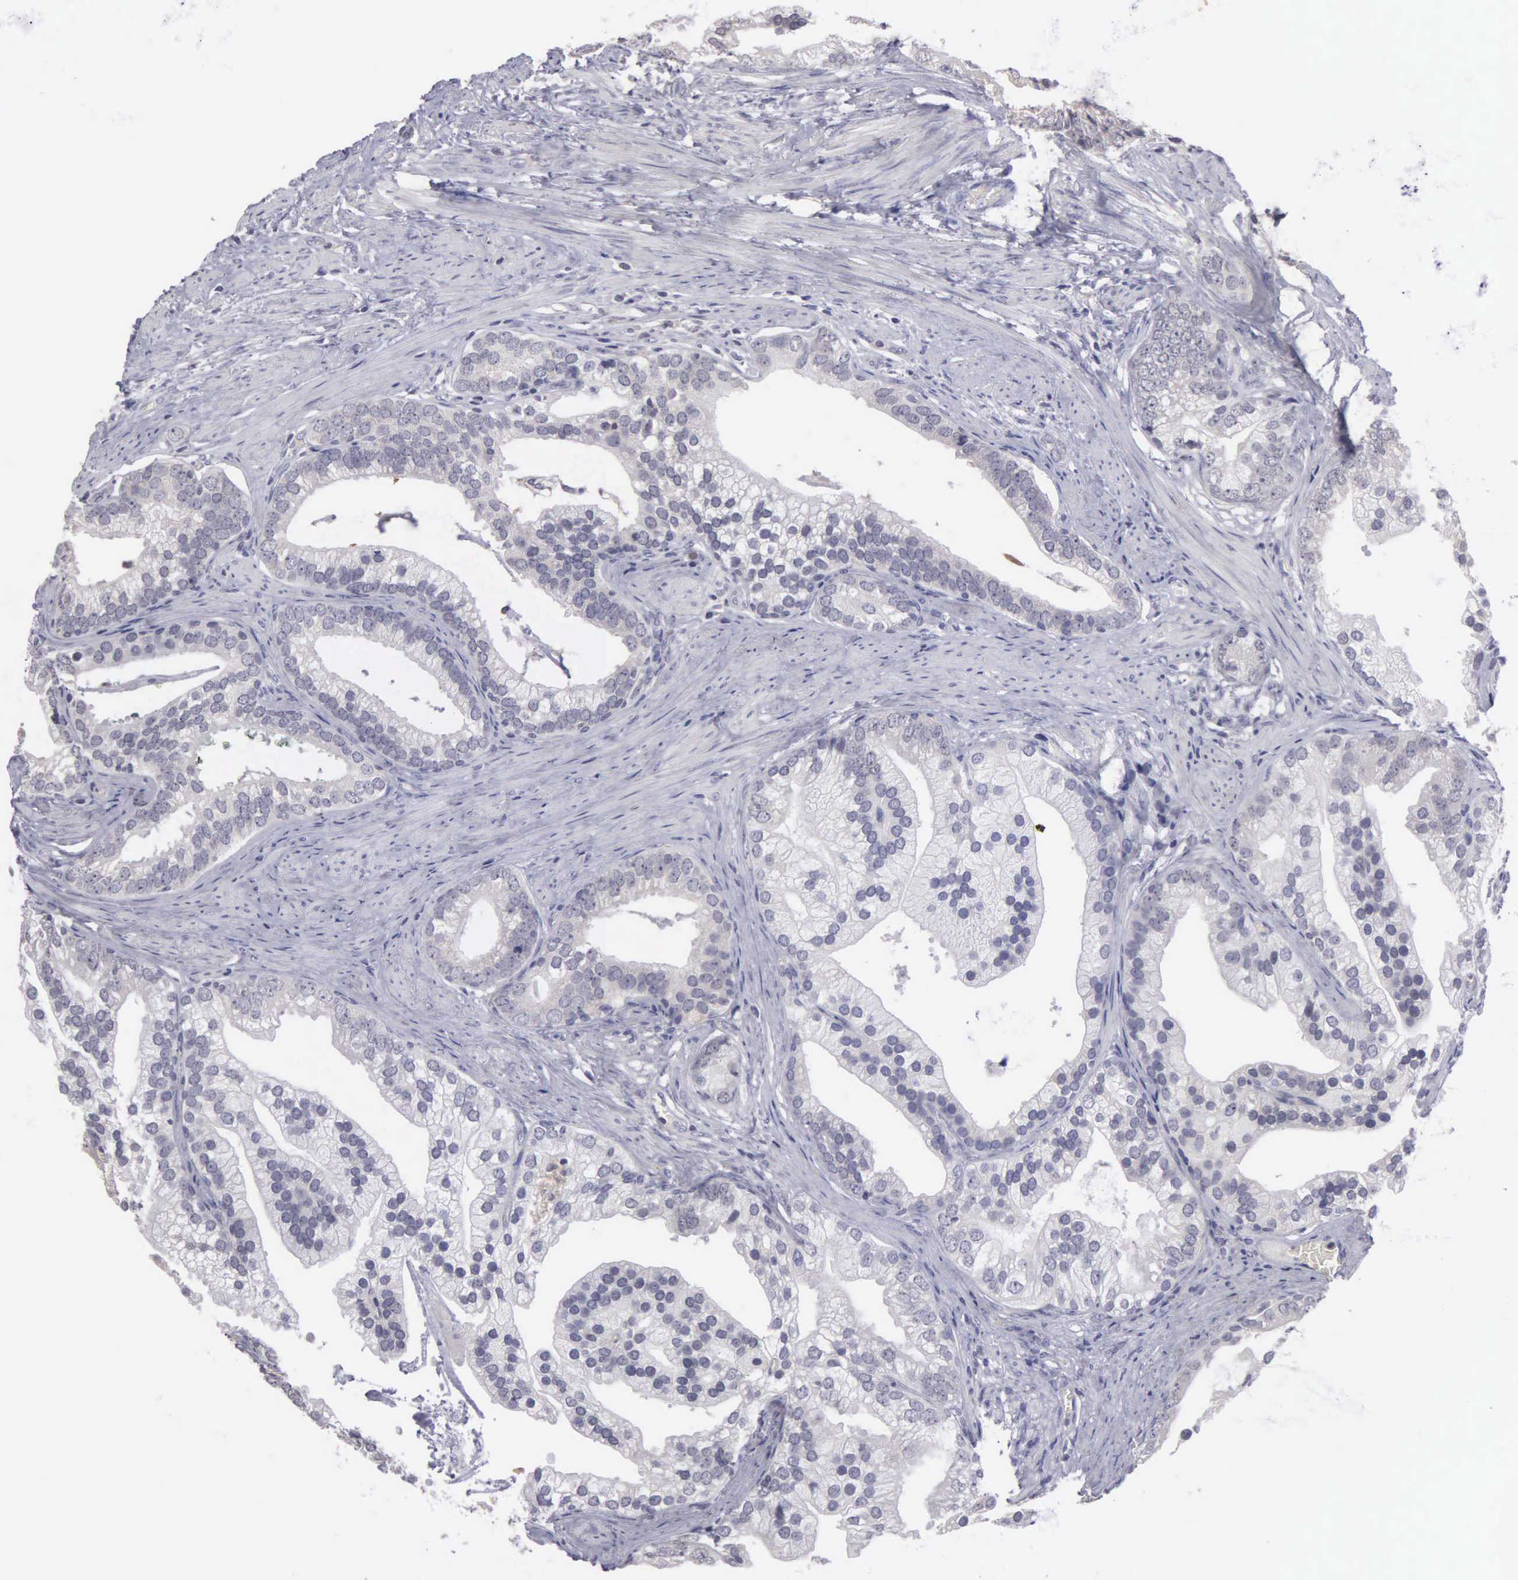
{"staining": {"intensity": "negative", "quantity": "none", "location": "none"}, "tissue": "prostate cancer", "cell_type": "Tumor cells", "image_type": "cancer", "snomed": [{"axis": "morphology", "description": "Adenocarcinoma, Medium grade"}, {"axis": "topography", "description": "Prostate"}], "caption": "IHC of human medium-grade adenocarcinoma (prostate) reveals no expression in tumor cells. (DAB IHC visualized using brightfield microscopy, high magnification).", "gene": "BRD1", "patient": {"sex": "male", "age": 65}}